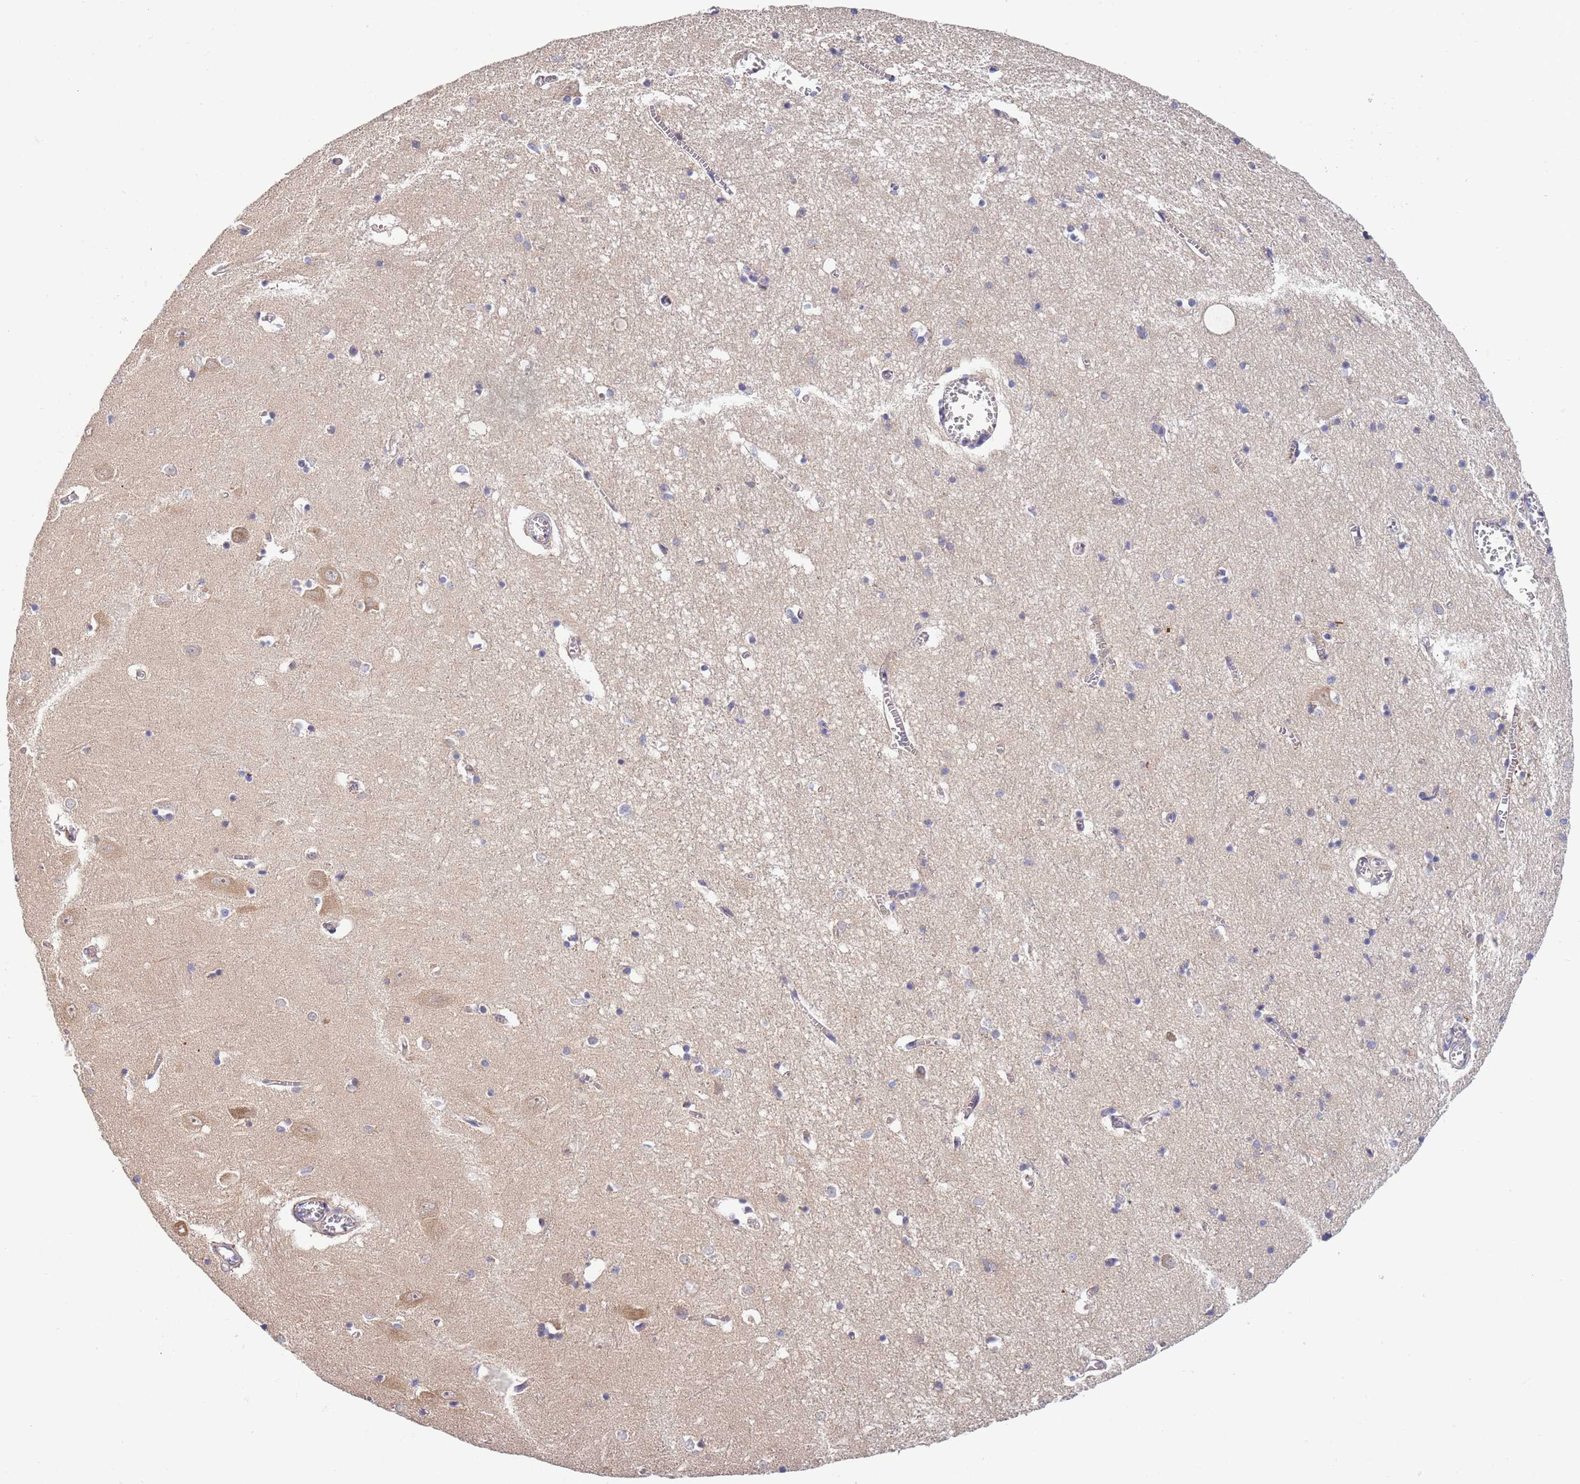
{"staining": {"intensity": "negative", "quantity": "none", "location": "none"}, "tissue": "hippocampus", "cell_type": "Glial cells", "image_type": "normal", "snomed": [{"axis": "morphology", "description": "Normal tissue, NOS"}, {"axis": "topography", "description": "Hippocampus"}], "caption": "This is a photomicrograph of immunohistochemistry (IHC) staining of unremarkable hippocampus, which shows no positivity in glial cells. Brightfield microscopy of IHC stained with DAB (3,3'-diaminobenzidine) (brown) and hematoxylin (blue), captured at high magnification.", "gene": "TBX10", "patient": {"sex": "male", "age": 70}}